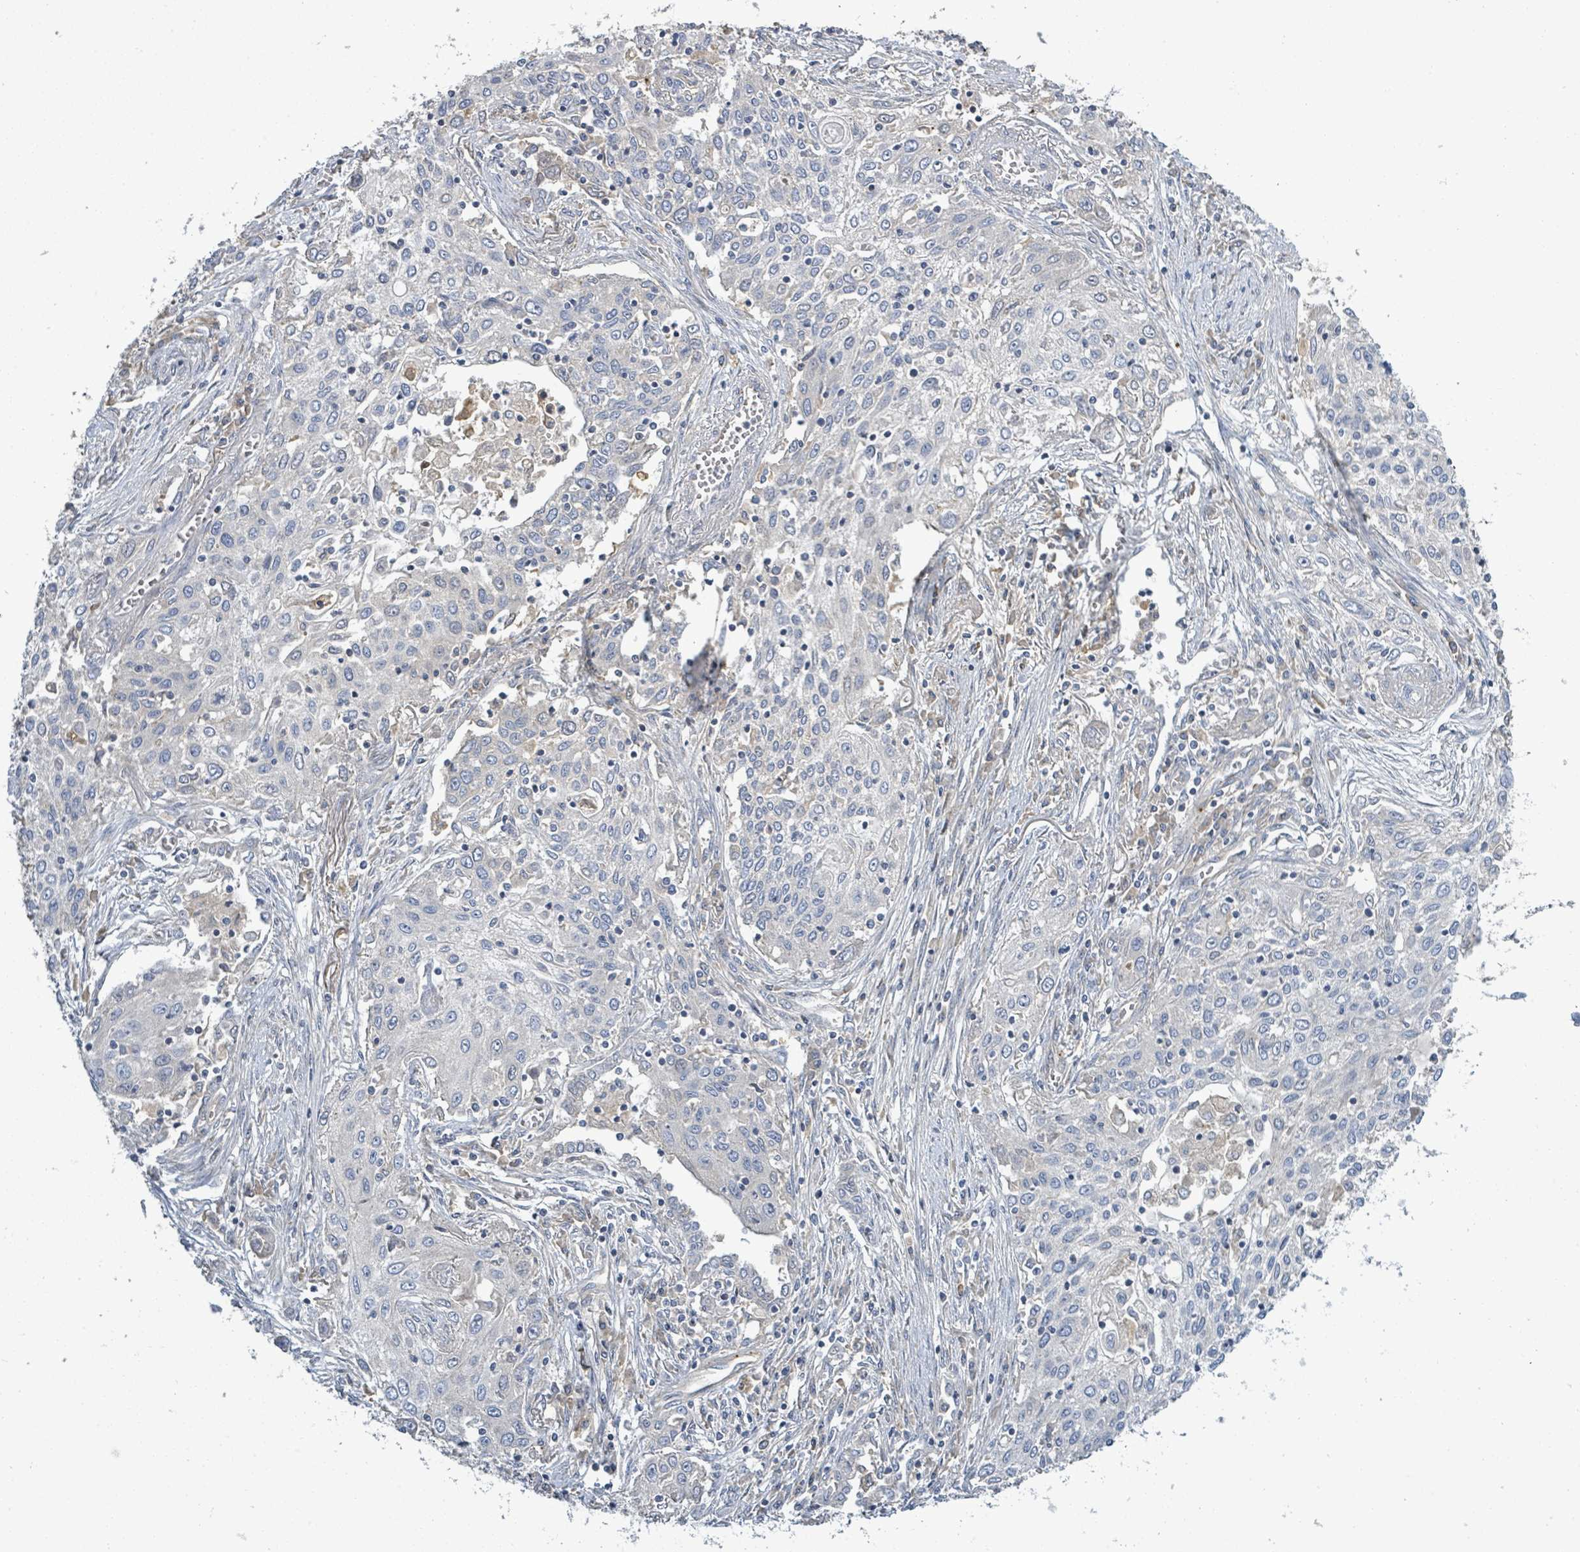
{"staining": {"intensity": "negative", "quantity": "none", "location": "none"}, "tissue": "lung cancer", "cell_type": "Tumor cells", "image_type": "cancer", "snomed": [{"axis": "morphology", "description": "Squamous cell carcinoma, NOS"}, {"axis": "topography", "description": "Lung"}], "caption": "A photomicrograph of lung cancer stained for a protein exhibits no brown staining in tumor cells.", "gene": "CFAP210", "patient": {"sex": "female", "age": 69}}